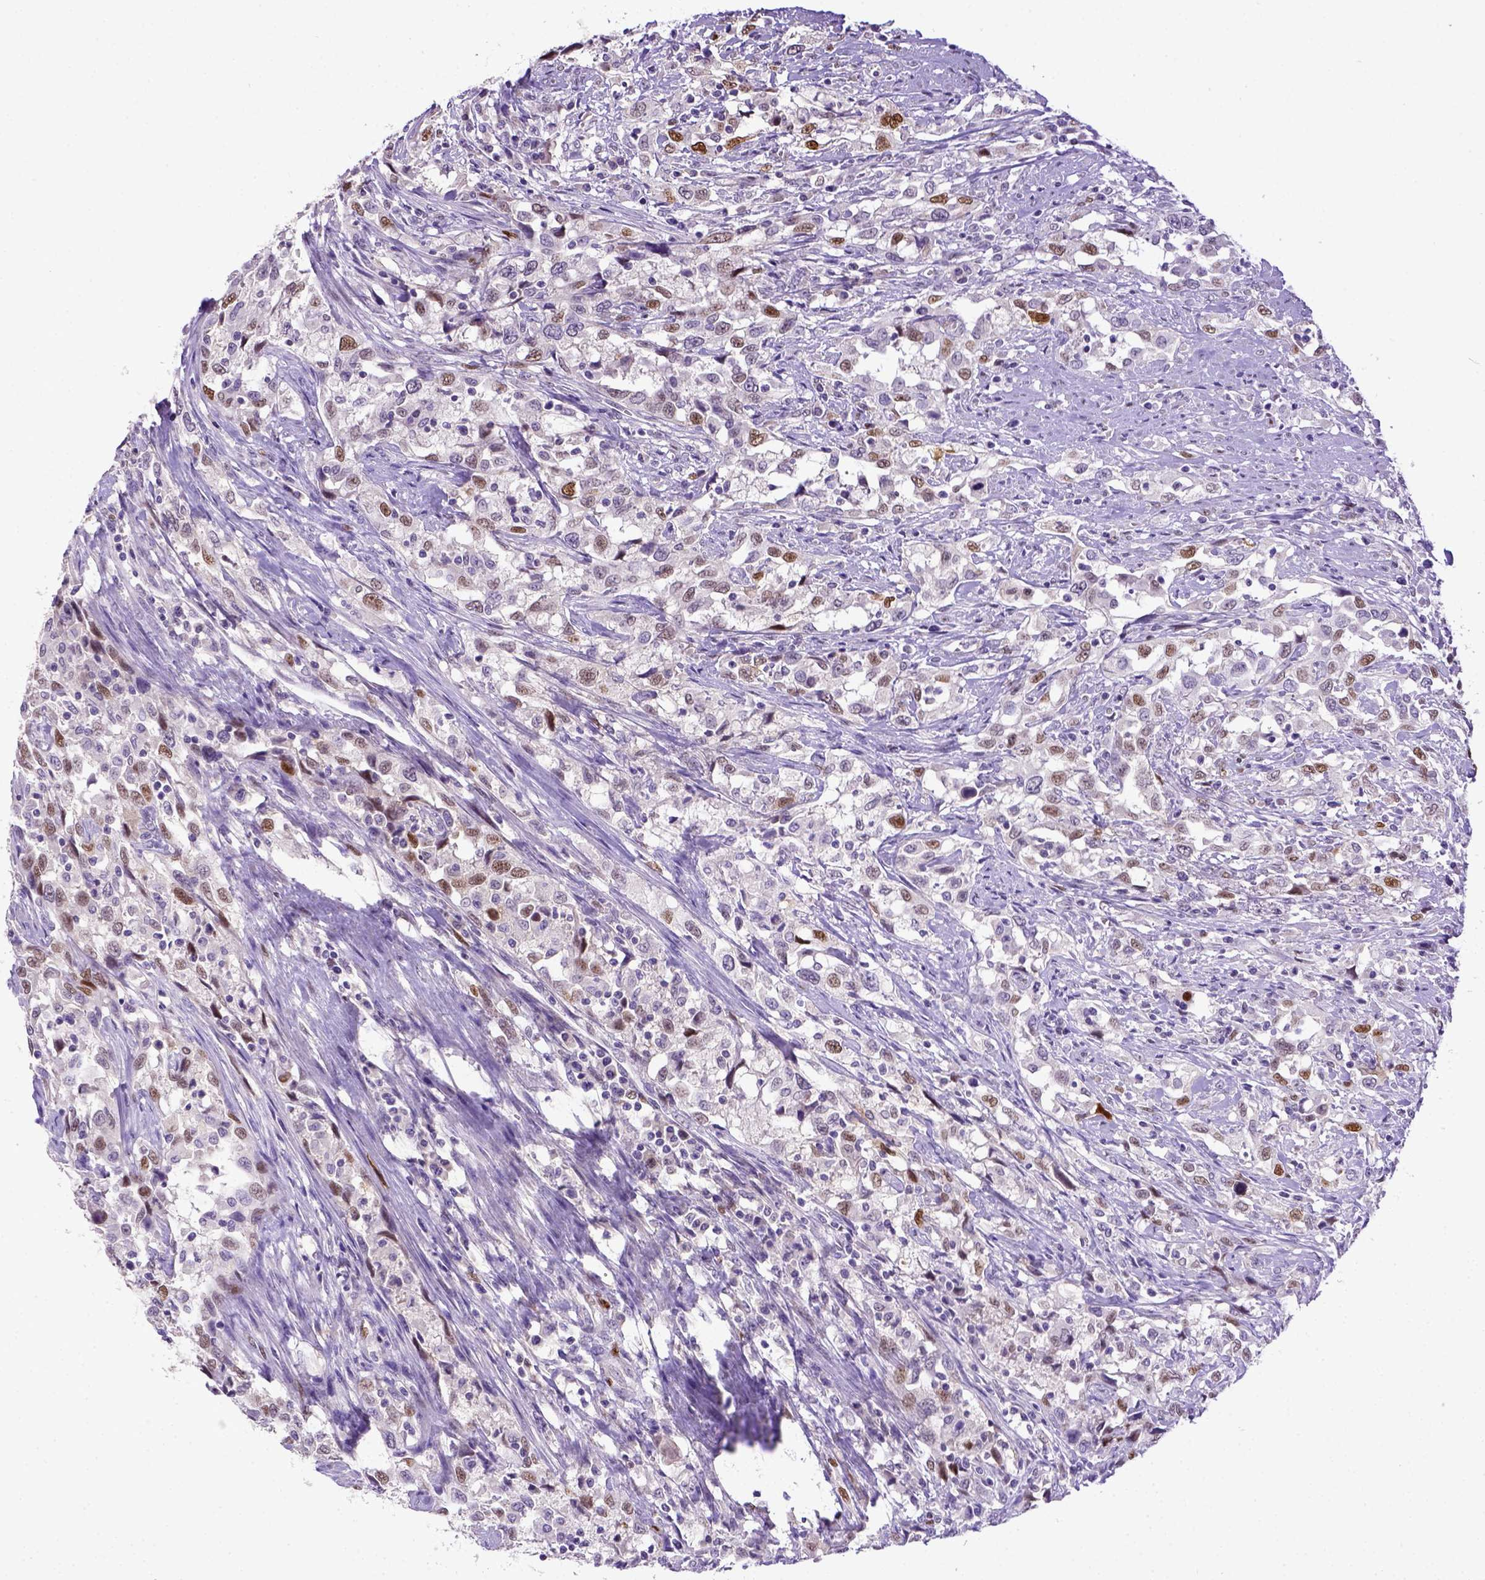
{"staining": {"intensity": "moderate", "quantity": "25%-75%", "location": "nuclear"}, "tissue": "urothelial cancer", "cell_type": "Tumor cells", "image_type": "cancer", "snomed": [{"axis": "morphology", "description": "Urothelial carcinoma, NOS"}, {"axis": "morphology", "description": "Urothelial carcinoma, High grade"}, {"axis": "topography", "description": "Urinary bladder"}], "caption": "Urothelial cancer stained with DAB IHC demonstrates medium levels of moderate nuclear staining in about 25%-75% of tumor cells.", "gene": "CDKN1A", "patient": {"sex": "female", "age": 64}}